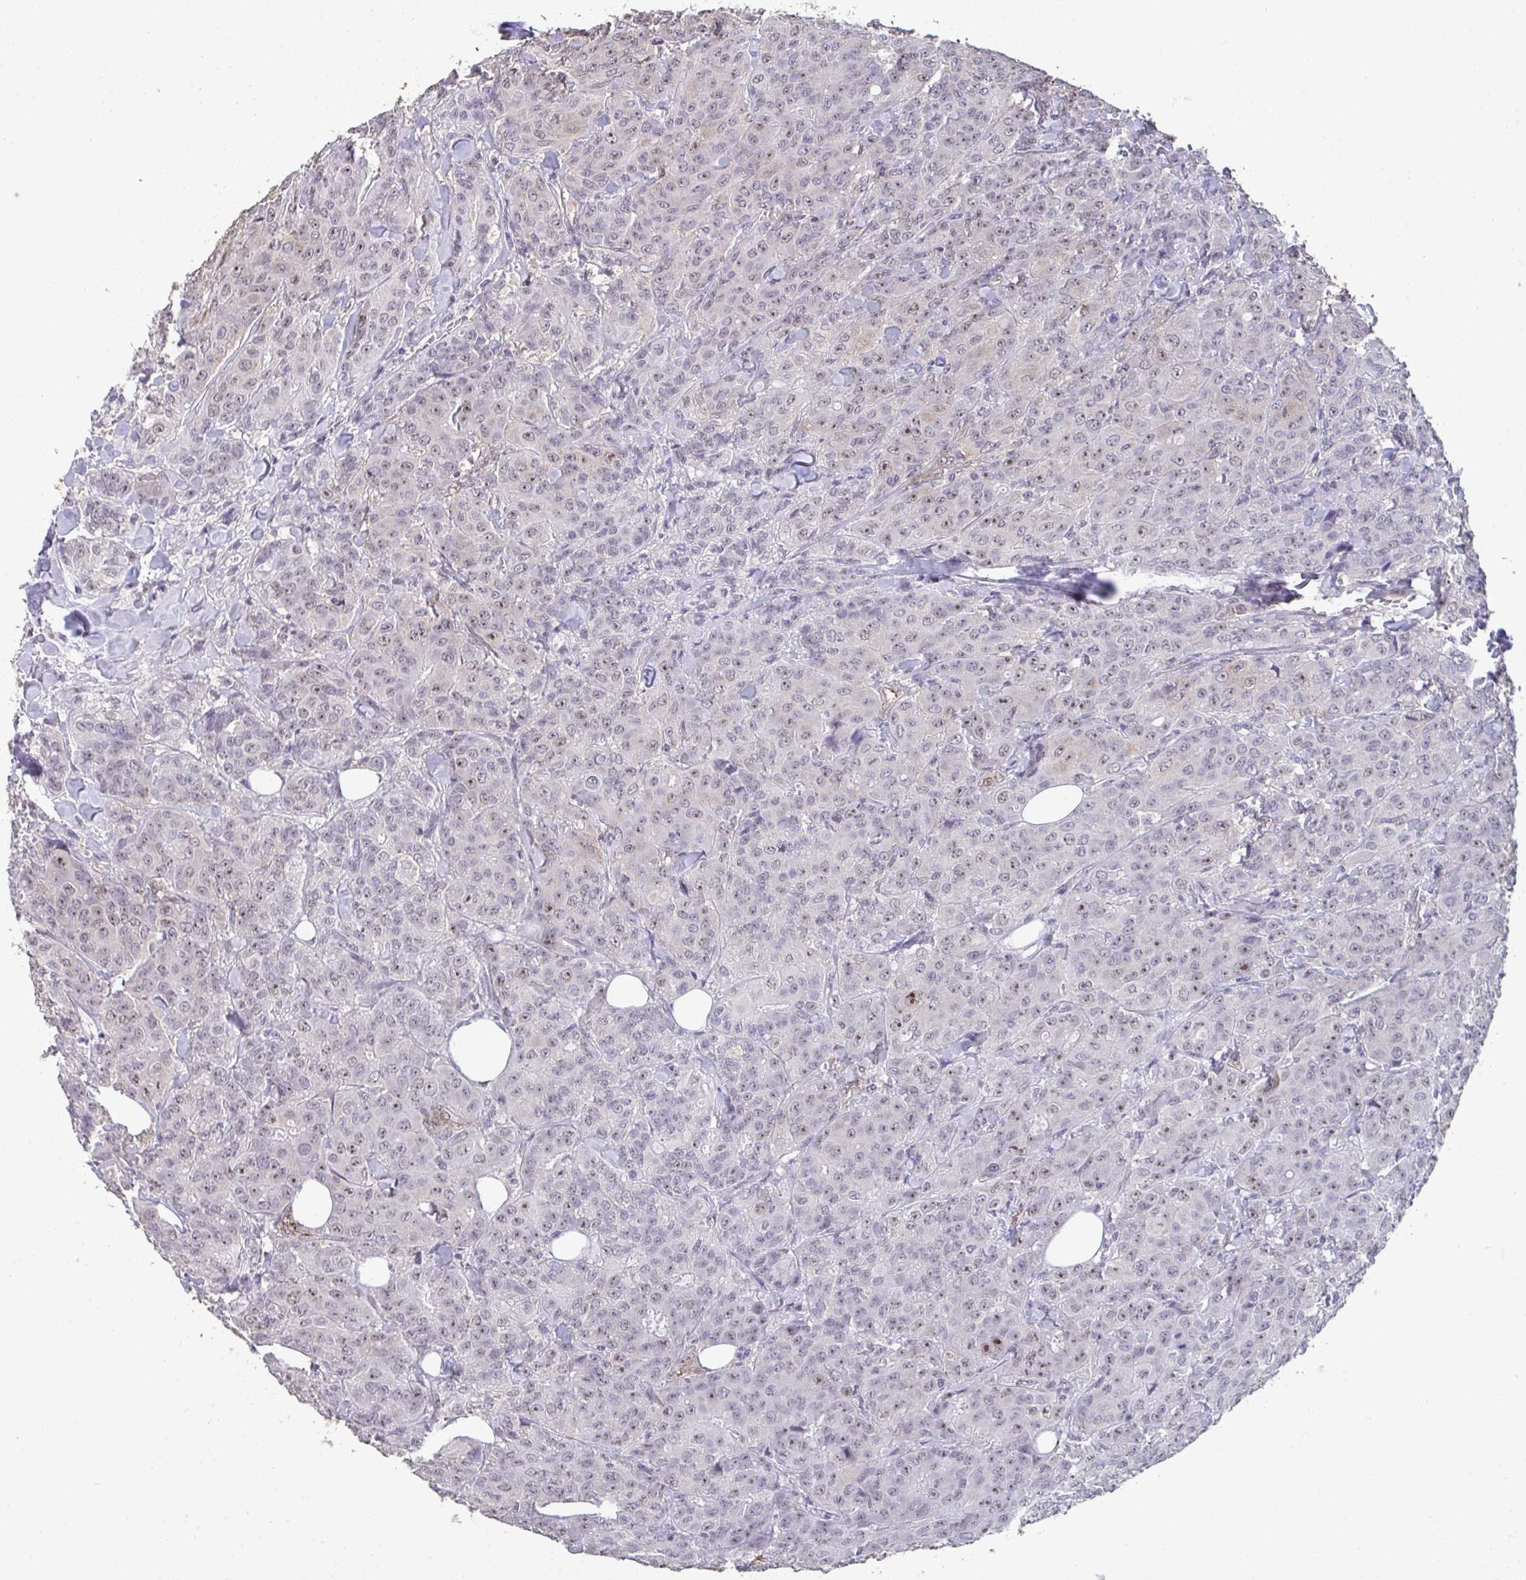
{"staining": {"intensity": "weak", "quantity": "25%-75%", "location": "nuclear"}, "tissue": "breast cancer", "cell_type": "Tumor cells", "image_type": "cancer", "snomed": [{"axis": "morphology", "description": "Normal tissue, NOS"}, {"axis": "morphology", "description": "Duct carcinoma"}, {"axis": "topography", "description": "Breast"}], "caption": "DAB immunohistochemical staining of human breast intraductal carcinoma exhibits weak nuclear protein positivity in approximately 25%-75% of tumor cells.", "gene": "SENP3", "patient": {"sex": "female", "age": 43}}